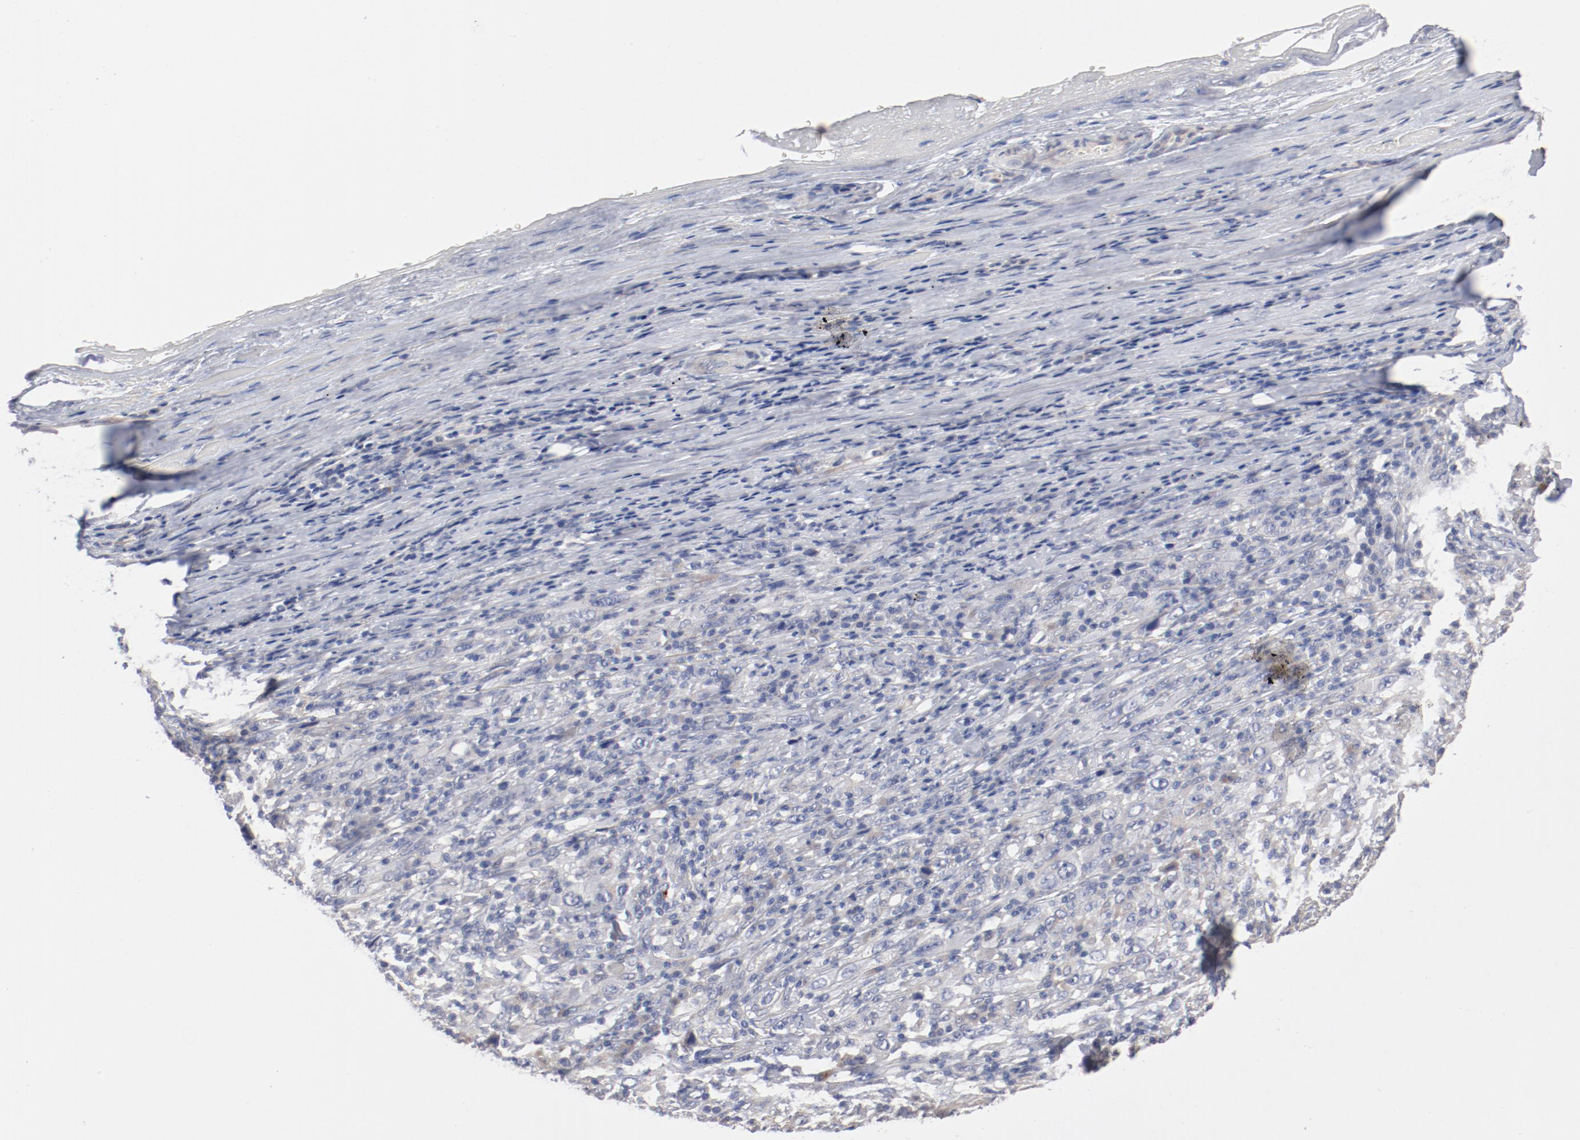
{"staining": {"intensity": "negative", "quantity": "none", "location": "none"}, "tissue": "melanoma", "cell_type": "Tumor cells", "image_type": "cancer", "snomed": [{"axis": "morphology", "description": "Malignant melanoma, Metastatic site"}, {"axis": "topography", "description": "Skin"}], "caption": "IHC histopathology image of human melanoma stained for a protein (brown), which demonstrates no staining in tumor cells.", "gene": "AK7", "patient": {"sex": "female", "age": 56}}